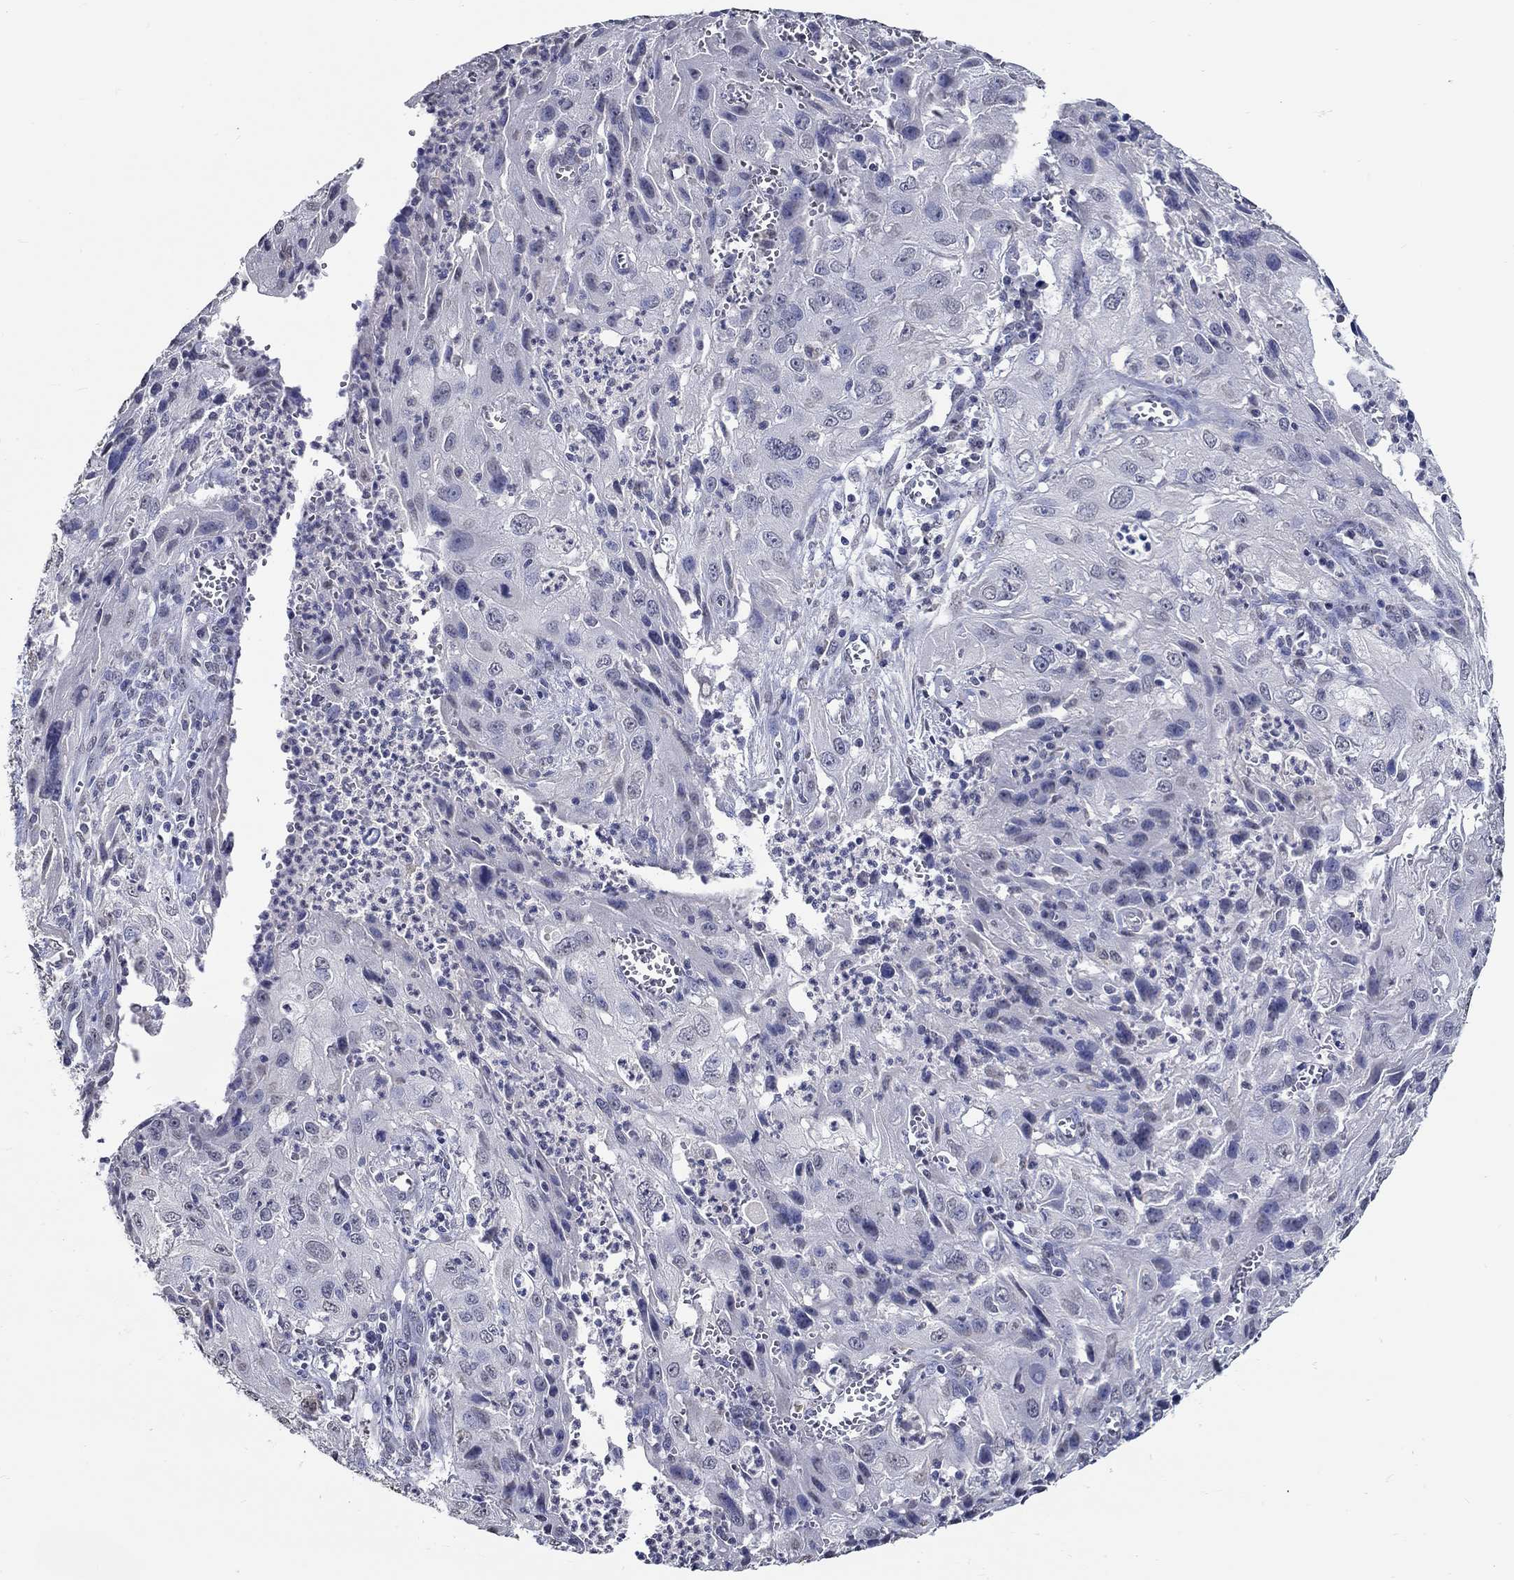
{"staining": {"intensity": "negative", "quantity": "none", "location": "none"}, "tissue": "cervical cancer", "cell_type": "Tumor cells", "image_type": "cancer", "snomed": [{"axis": "morphology", "description": "Squamous cell carcinoma, NOS"}, {"axis": "topography", "description": "Cervix"}], "caption": "This is an immunohistochemistry (IHC) histopathology image of human cervical cancer. There is no positivity in tumor cells.", "gene": "PDE1B", "patient": {"sex": "female", "age": 32}}